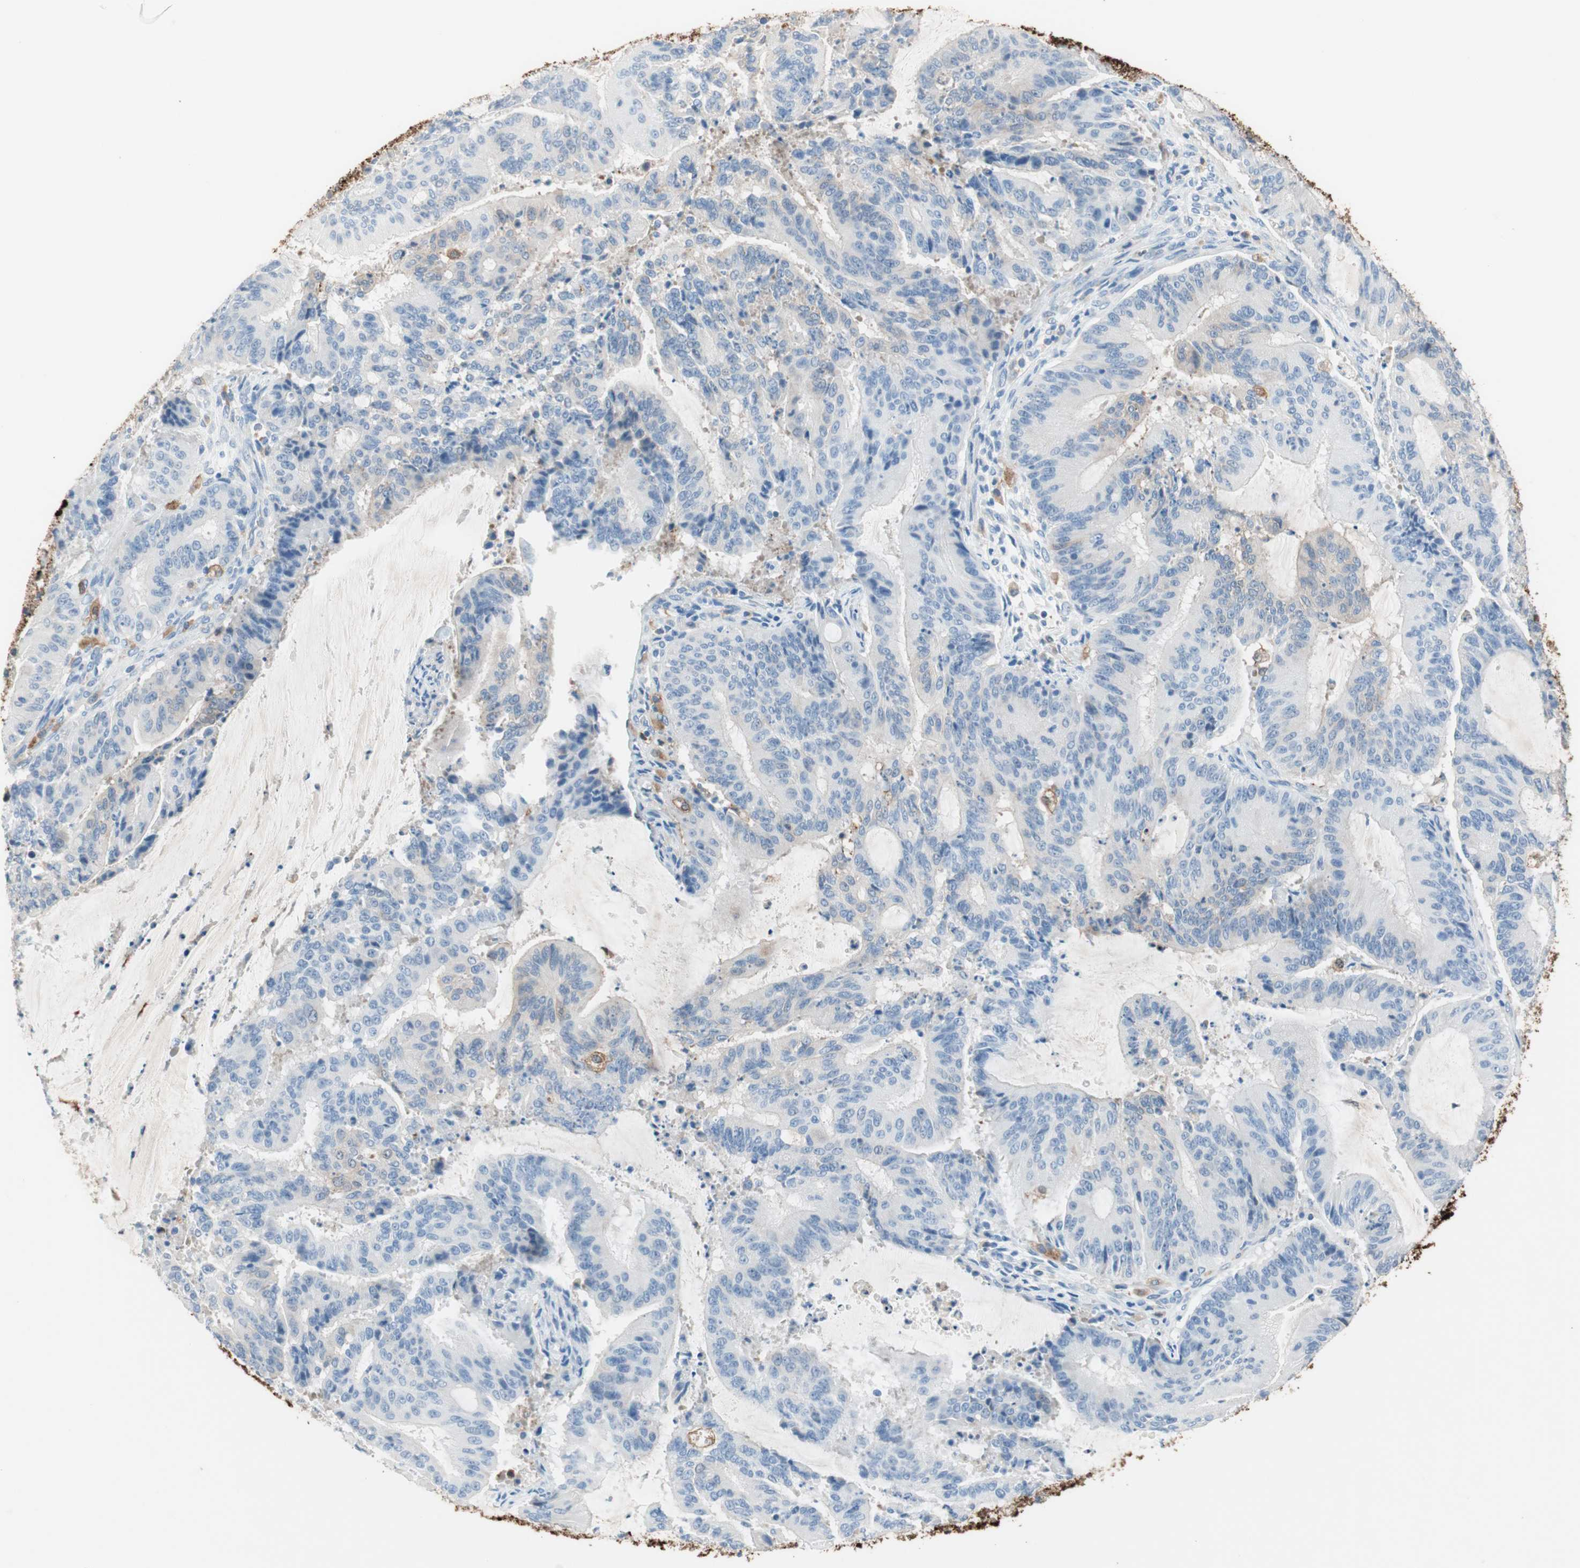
{"staining": {"intensity": "weak", "quantity": "<25%", "location": "cytoplasmic/membranous"}, "tissue": "liver cancer", "cell_type": "Tumor cells", "image_type": "cancer", "snomed": [{"axis": "morphology", "description": "Cholangiocarcinoma"}, {"axis": "topography", "description": "Liver"}], "caption": "Immunohistochemical staining of human liver cancer (cholangiocarcinoma) shows no significant expression in tumor cells. (Immunohistochemistry (ihc), brightfield microscopy, high magnification).", "gene": "GLUL", "patient": {"sex": "female", "age": 73}}